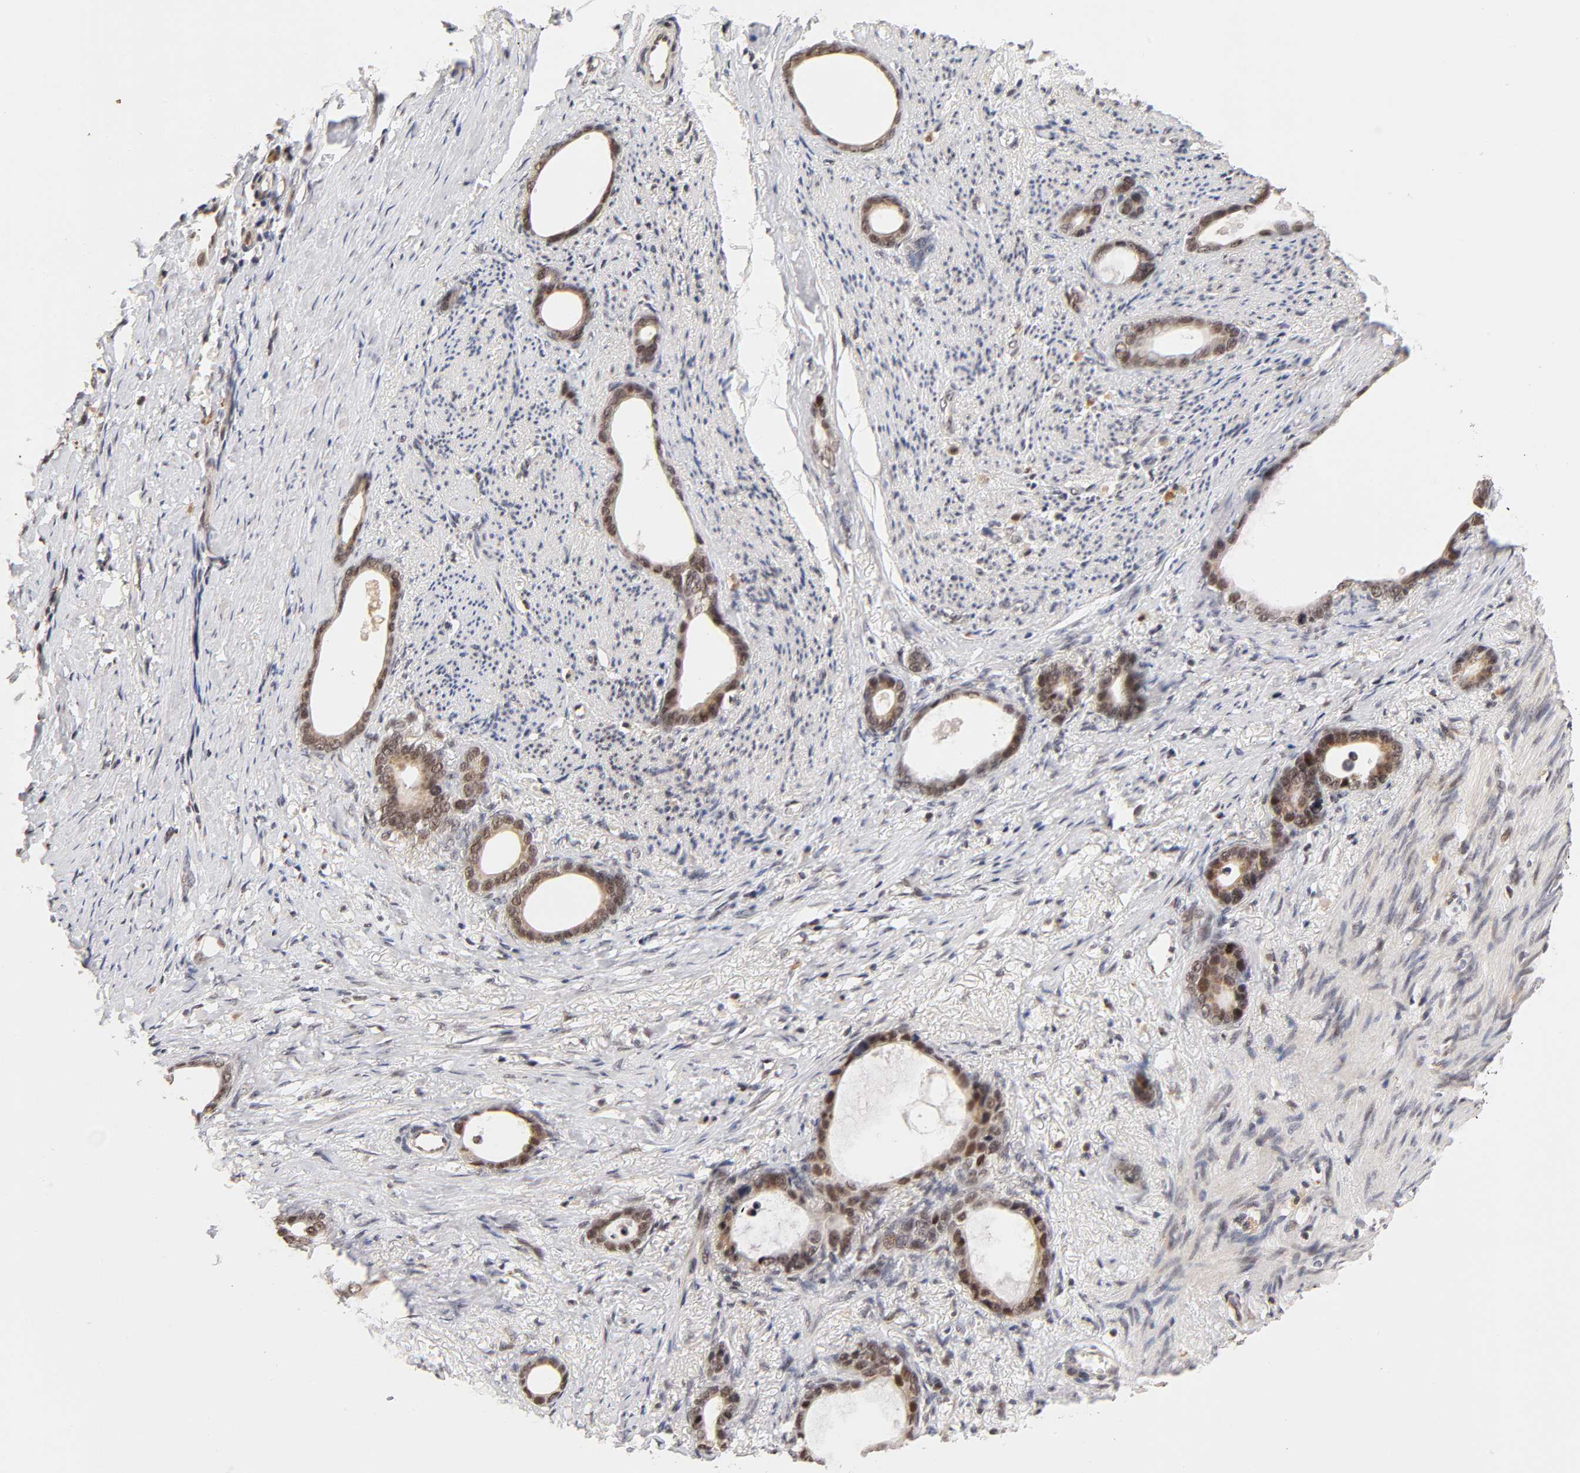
{"staining": {"intensity": "moderate", "quantity": ">75%", "location": "nuclear"}, "tissue": "stomach cancer", "cell_type": "Tumor cells", "image_type": "cancer", "snomed": [{"axis": "morphology", "description": "Adenocarcinoma, NOS"}, {"axis": "topography", "description": "Stomach"}], "caption": "Stomach cancer (adenocarcinoma) stained with a brown dye demonstrates moderate nuclear positive expression in about >75% of tumor cells.", "gene": "TAF10", "patient": {"sex": "female", "age": 75}}